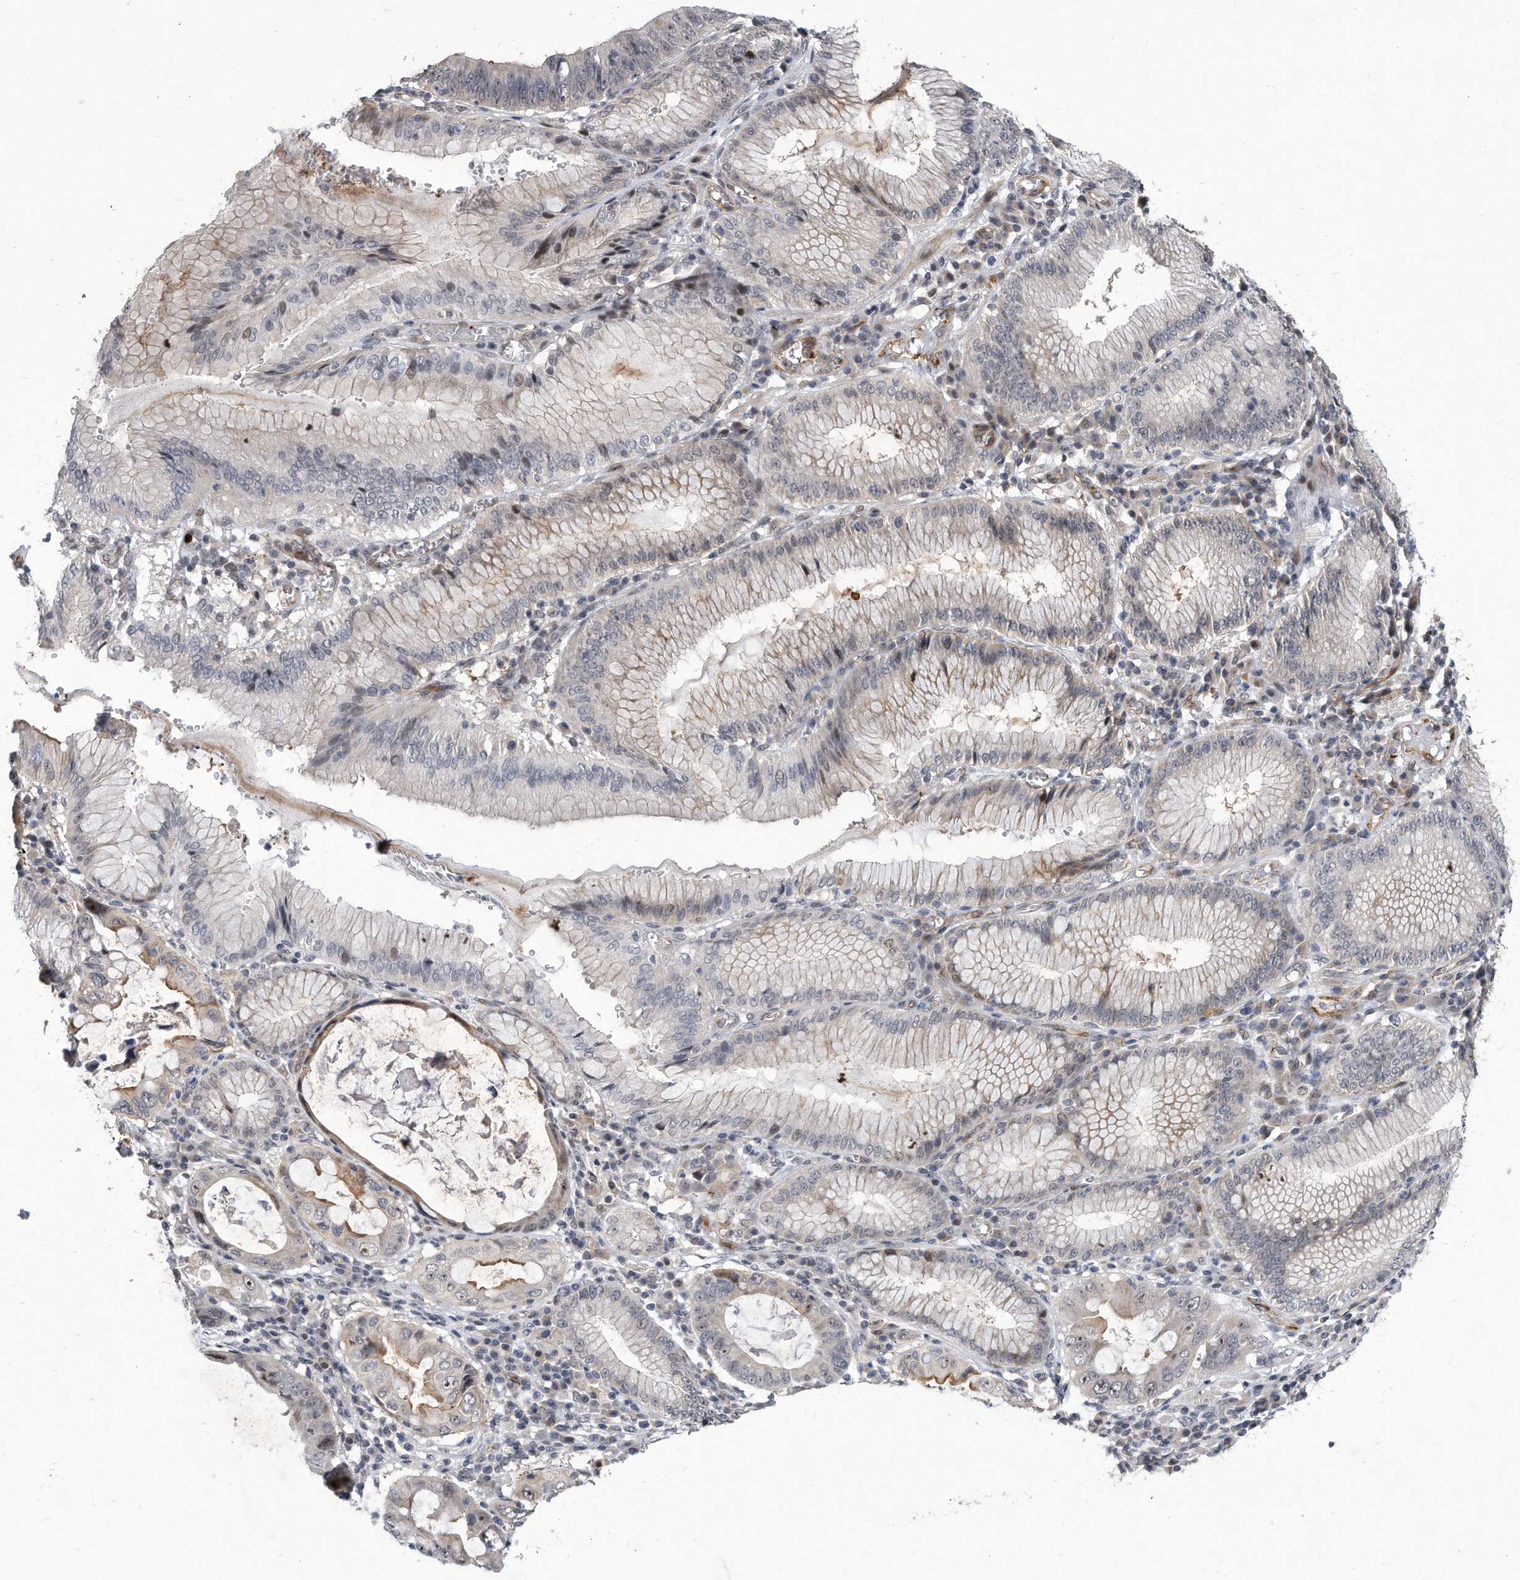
{"staining": {"intensity": "negative", "quantity": "none", "location": "none"}, "tissue": "stomach cancer", "cell_type": "Tumor cells", "image_type": "cancer", "snomed": [{"axis": "morphology", "description": "Adenocarcinoma, NOS"}, {"axis": "topography", "description": "Stomach"}], "caption": "Human stomach adenocarcinoma stained for a protein using IHC demonstrates no expression in tumor cells.", "gene": "PGBD2", "patient": {"sex": "male", "age": 59}}